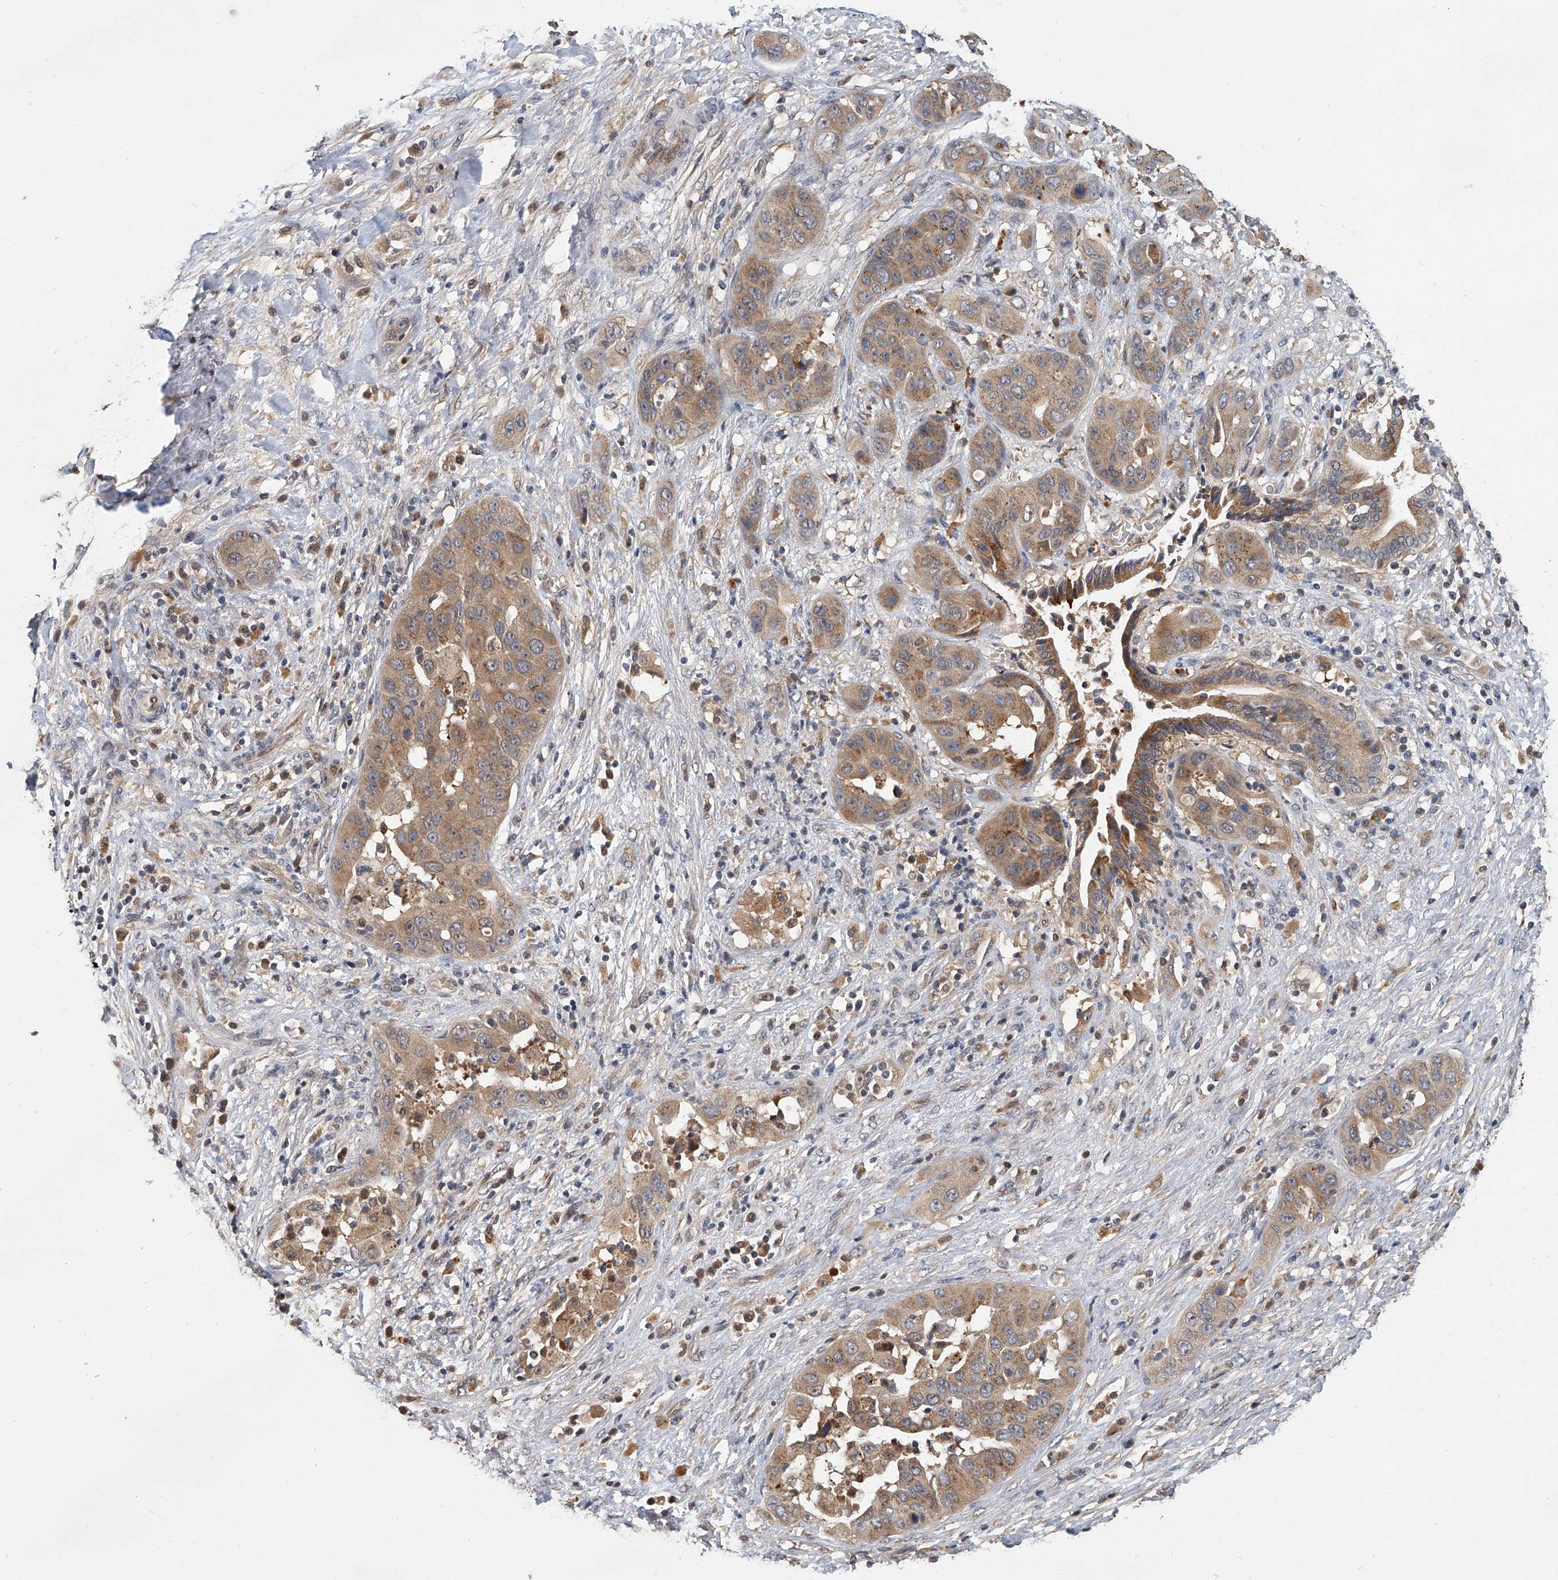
{"staining": {"intensity": "moderate", "quantity": ">75%", "location": "cytoplasmic/membranous"}, "tissue": "liver cancer", "cell_type": "Tumor cells", "image_type": "cancer", "snomed": [{"axis": "morphology", "description": "Cholangiocarcinoma"}, {"axis": "topography", "description": "Liver"}], "caption": "Moderate cytoplasmic/membranous protein staining is seen in approximately >75% of tumor cells in liver cancer (cholangiocarcinoma). (DAB (3,3'-diaminobenzidine) IHC, brown staining for protein, blue staining for nuclei).", "gene": "JAG2", "patient": {"sex": "female", "age": 52}}